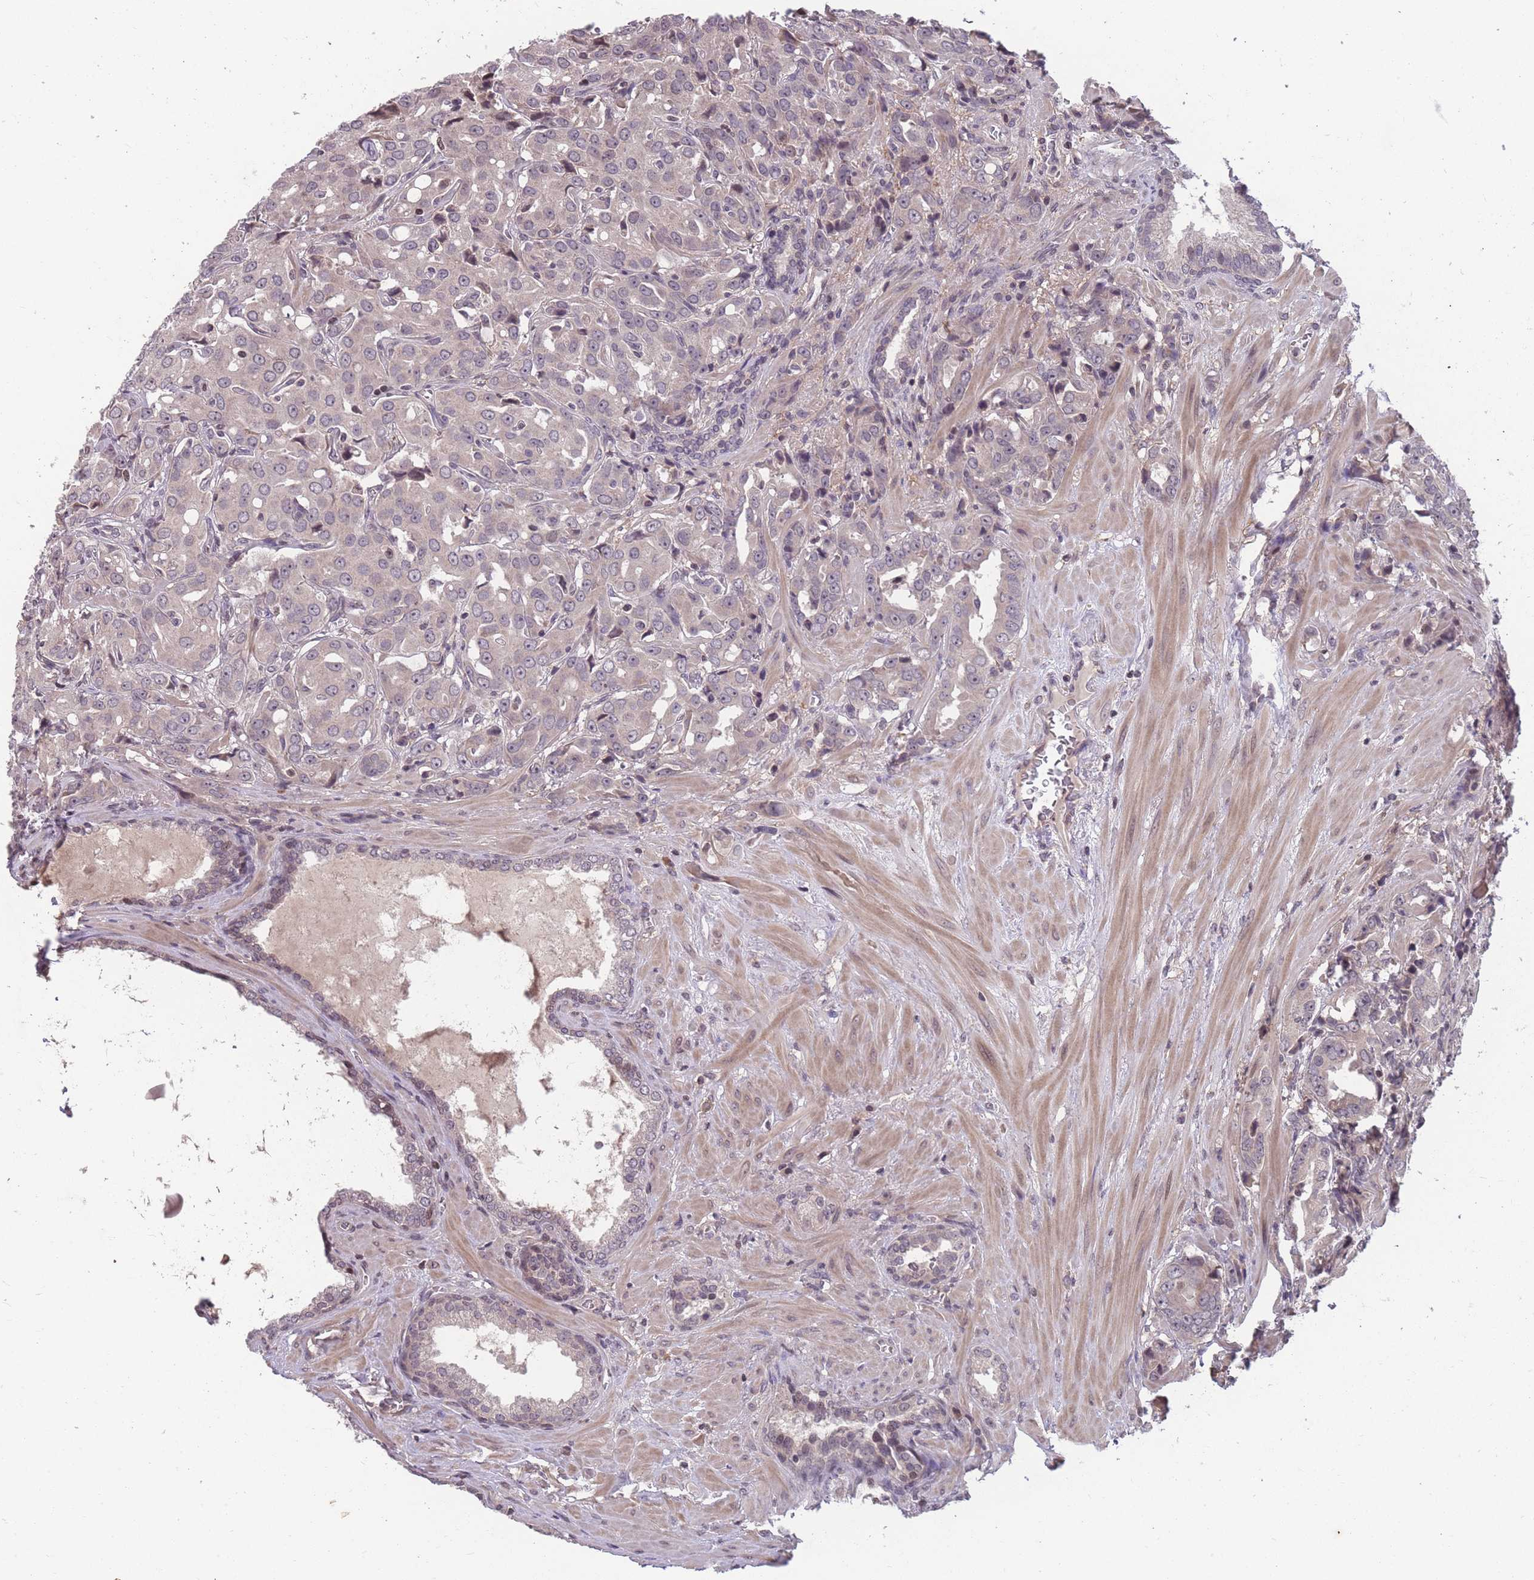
{"staining": {"intensity": "negative", "quantity": "none", "location": "none"}, "tissue": "prostate cancer", "cell_type": "Tumor cells", "image_type": "cancer", "snomed": [{"axis": "morphology", "description": "Adenocarcinoma, High grade"}, {"axis": "topography", "description": "Prostate"}], "caption": "Immunohistochemistry image of neoplastic tissue: human prostate cancer stained with DAB displays no significant protein staining in tumor cells.", "gene": "GGT5", "patient": {"sex": "male", "age": 68}}